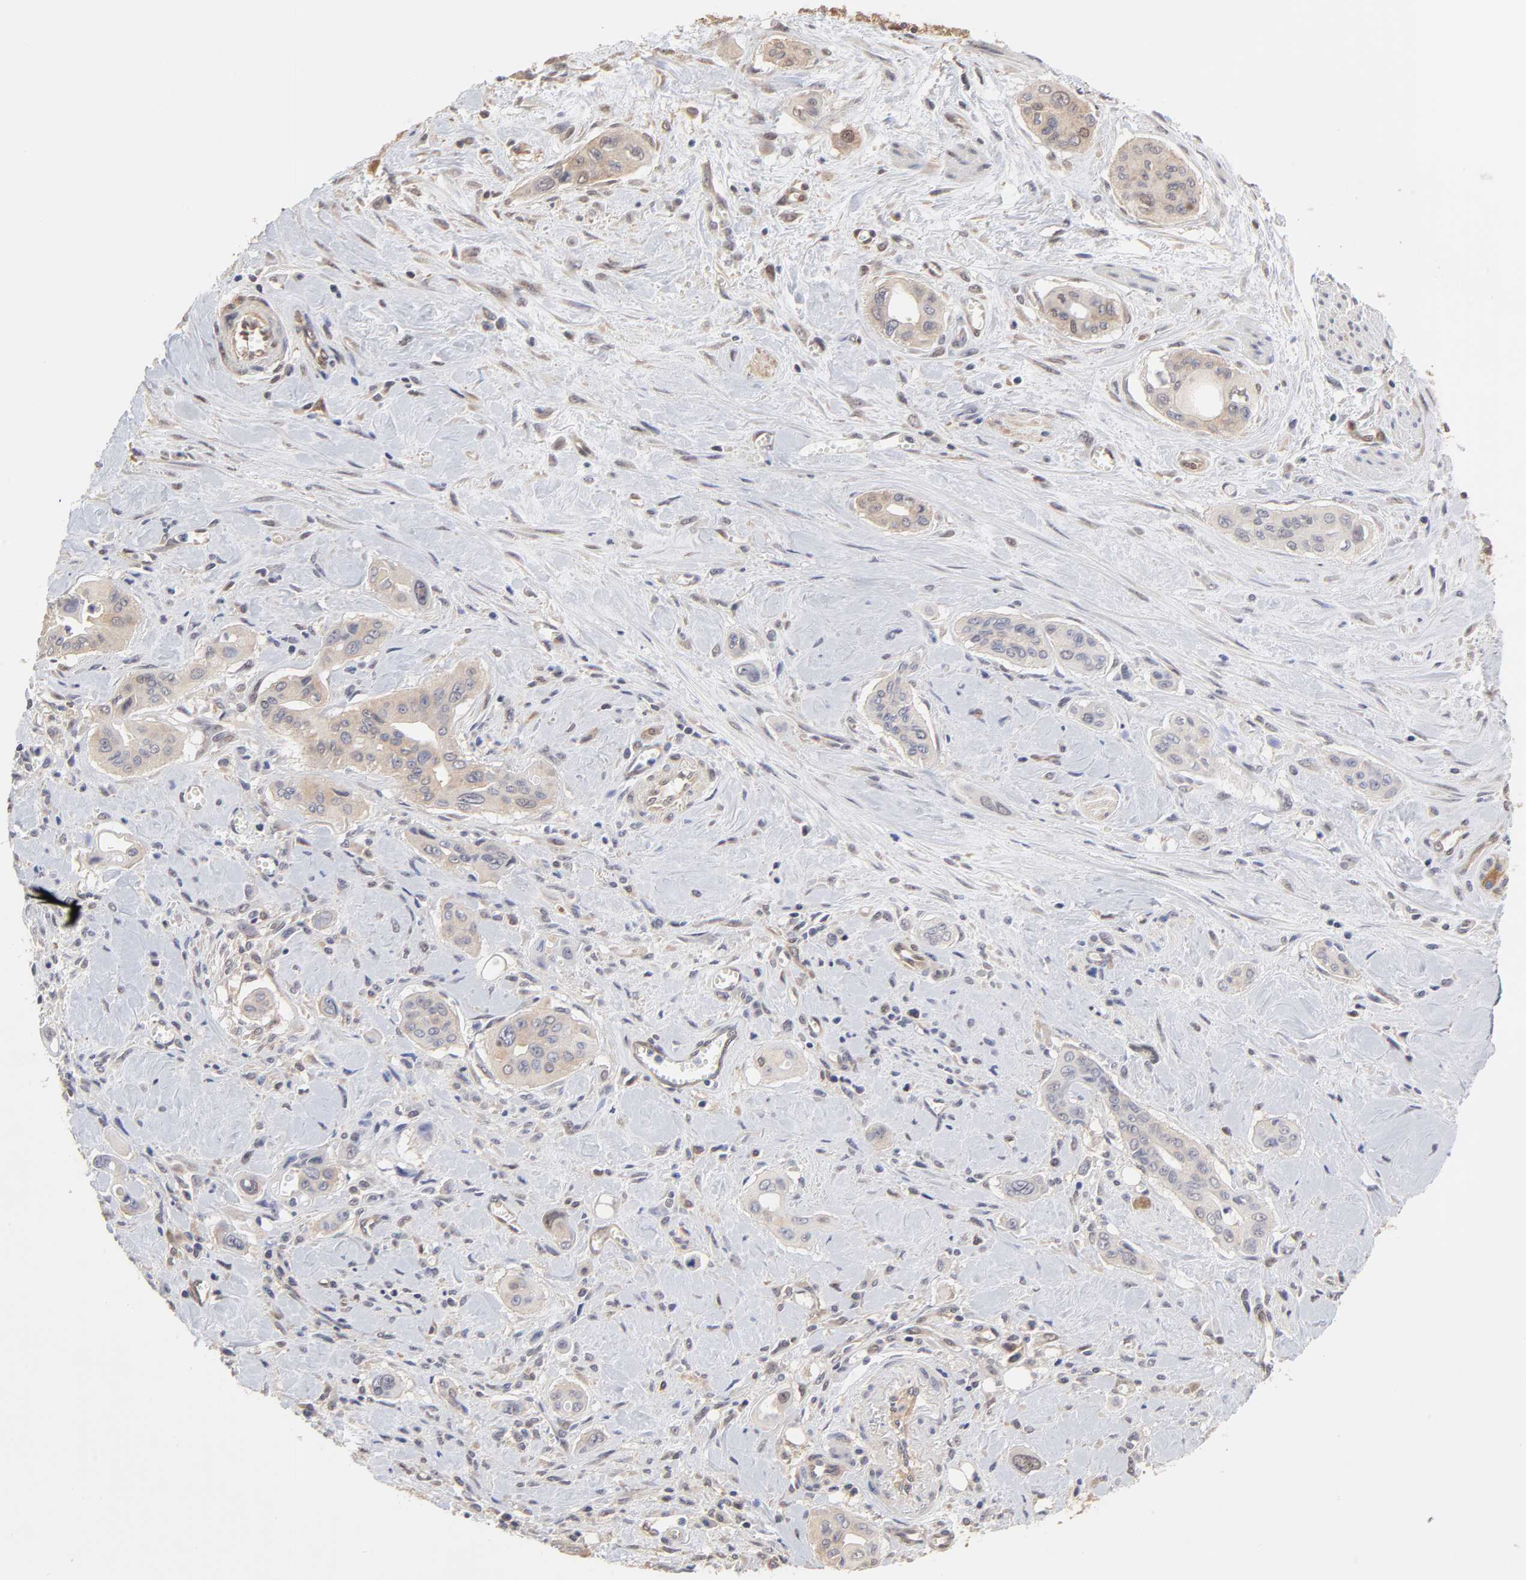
{"staining": {"intensity": "weak", "quantity": "25%-75%", "location": "cytoplasmic/membranous"}, "tissue": "pancreatic cancer", "cell_type": "Tumor cells", "image_type": "cancer", "snomed": [{"axis": "morphology", "description": "Adenocarcinoma, NOS"}, {"axis": "topography", "description": "Pancreas"}], "caption": "Pancreatic adenocarcinoma tissue demonstrates weak cytoplasmic/membranous staining in about 25%-75% of tumor cells, visualized by immunohistochemistry. The staining was performed using DAB to visualize the protein expression in brown, while the nuclei were stained in blue with hematoxylin (Magnification: 20x).", "gene": "CCT2", "patient": {"sex": "male", "age": 77}}